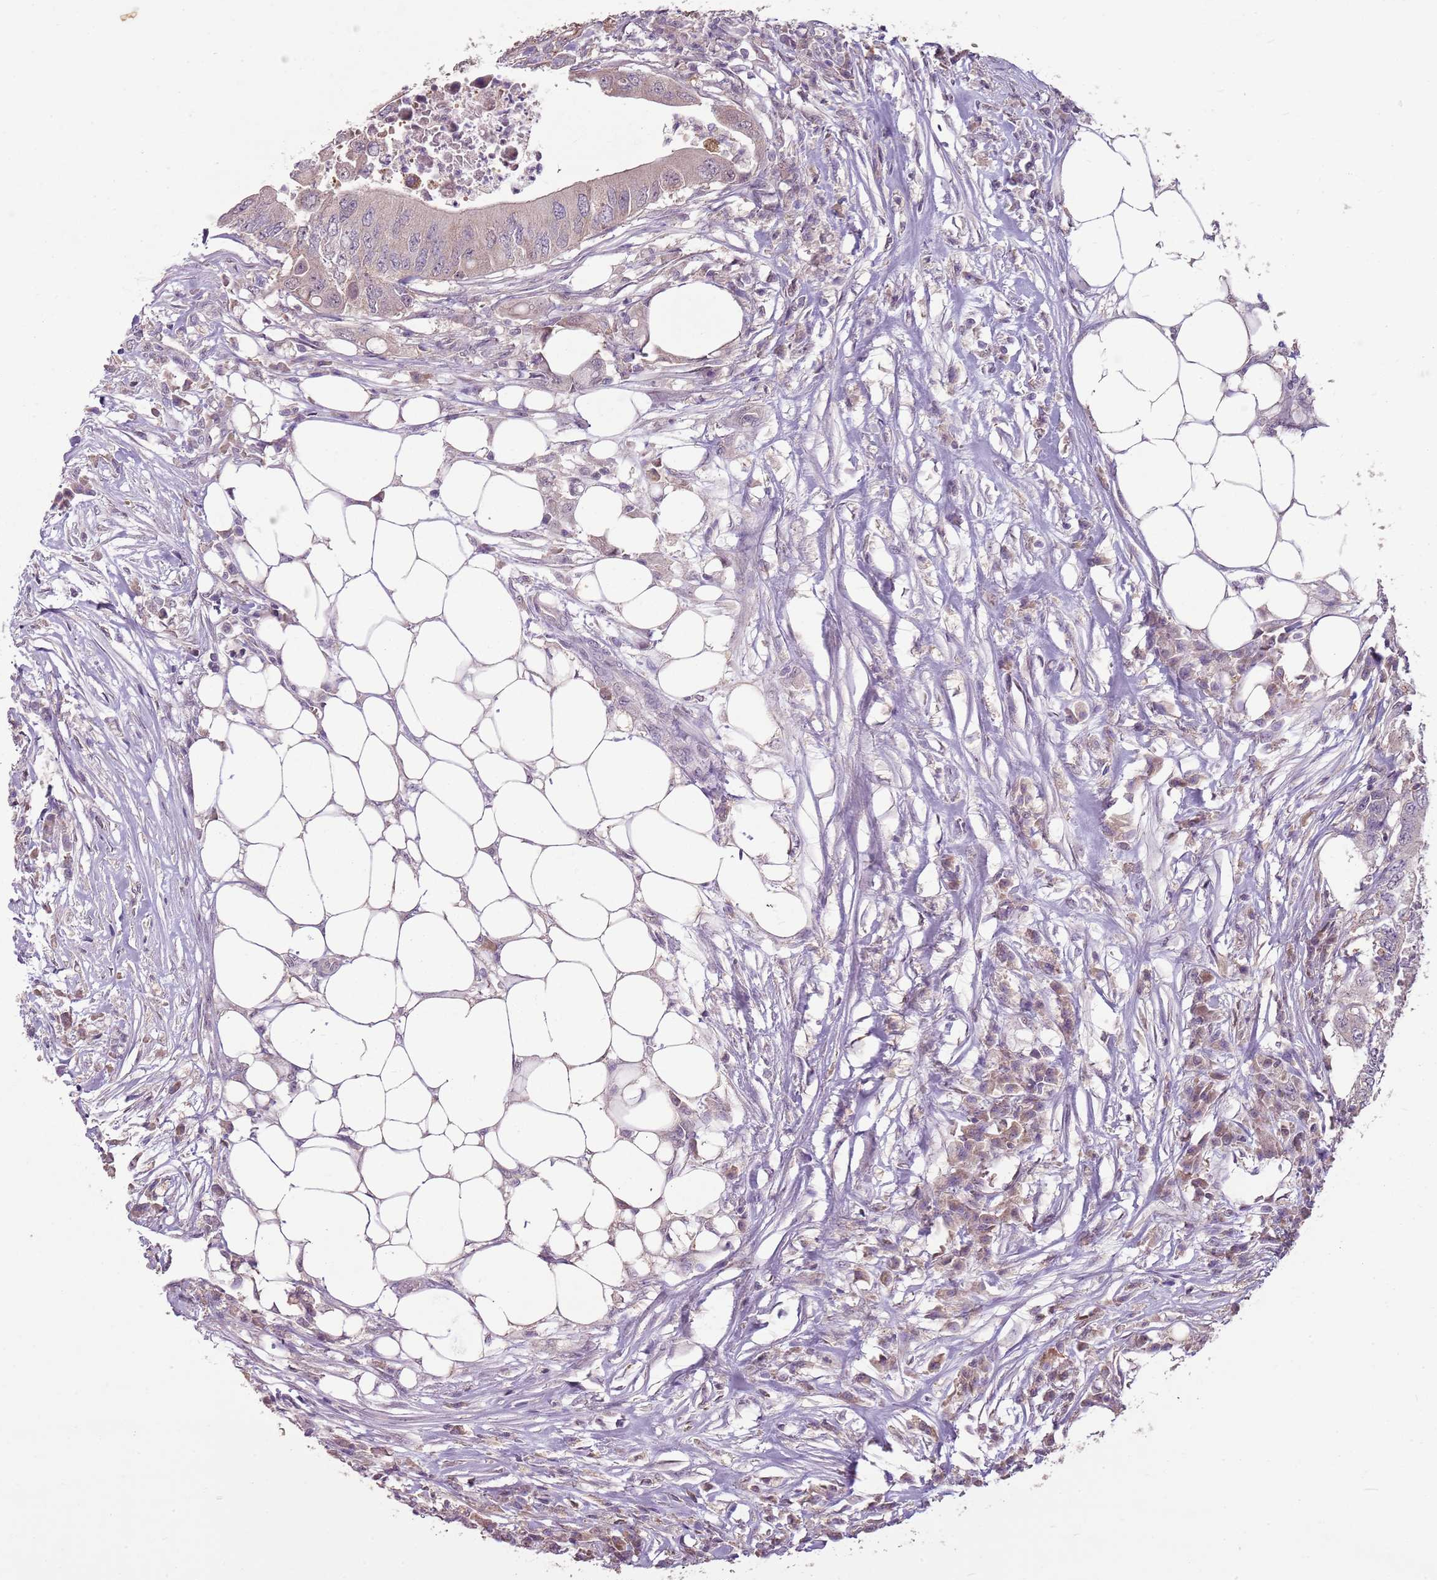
{"staining": {"intensity": "negative", "quantity": "none", "location": "none"}, "tissue": "colorectal cancer", "cell_type": "Tumor cells", "image_type": "cancer", "snomed": [{"axis": "morphology", "description": "Adenocarcinoma, NOS"}, {"axis": "topography", "description": "Colon"}], "caption": "High power microscopy photomicrograph of an IHC histopathology image of adenocarcinoma (colorectal), revealing no significant staining in tumor cells.", "gene": "TEKT4", "patient": {"sex": "male", "age": 71}}